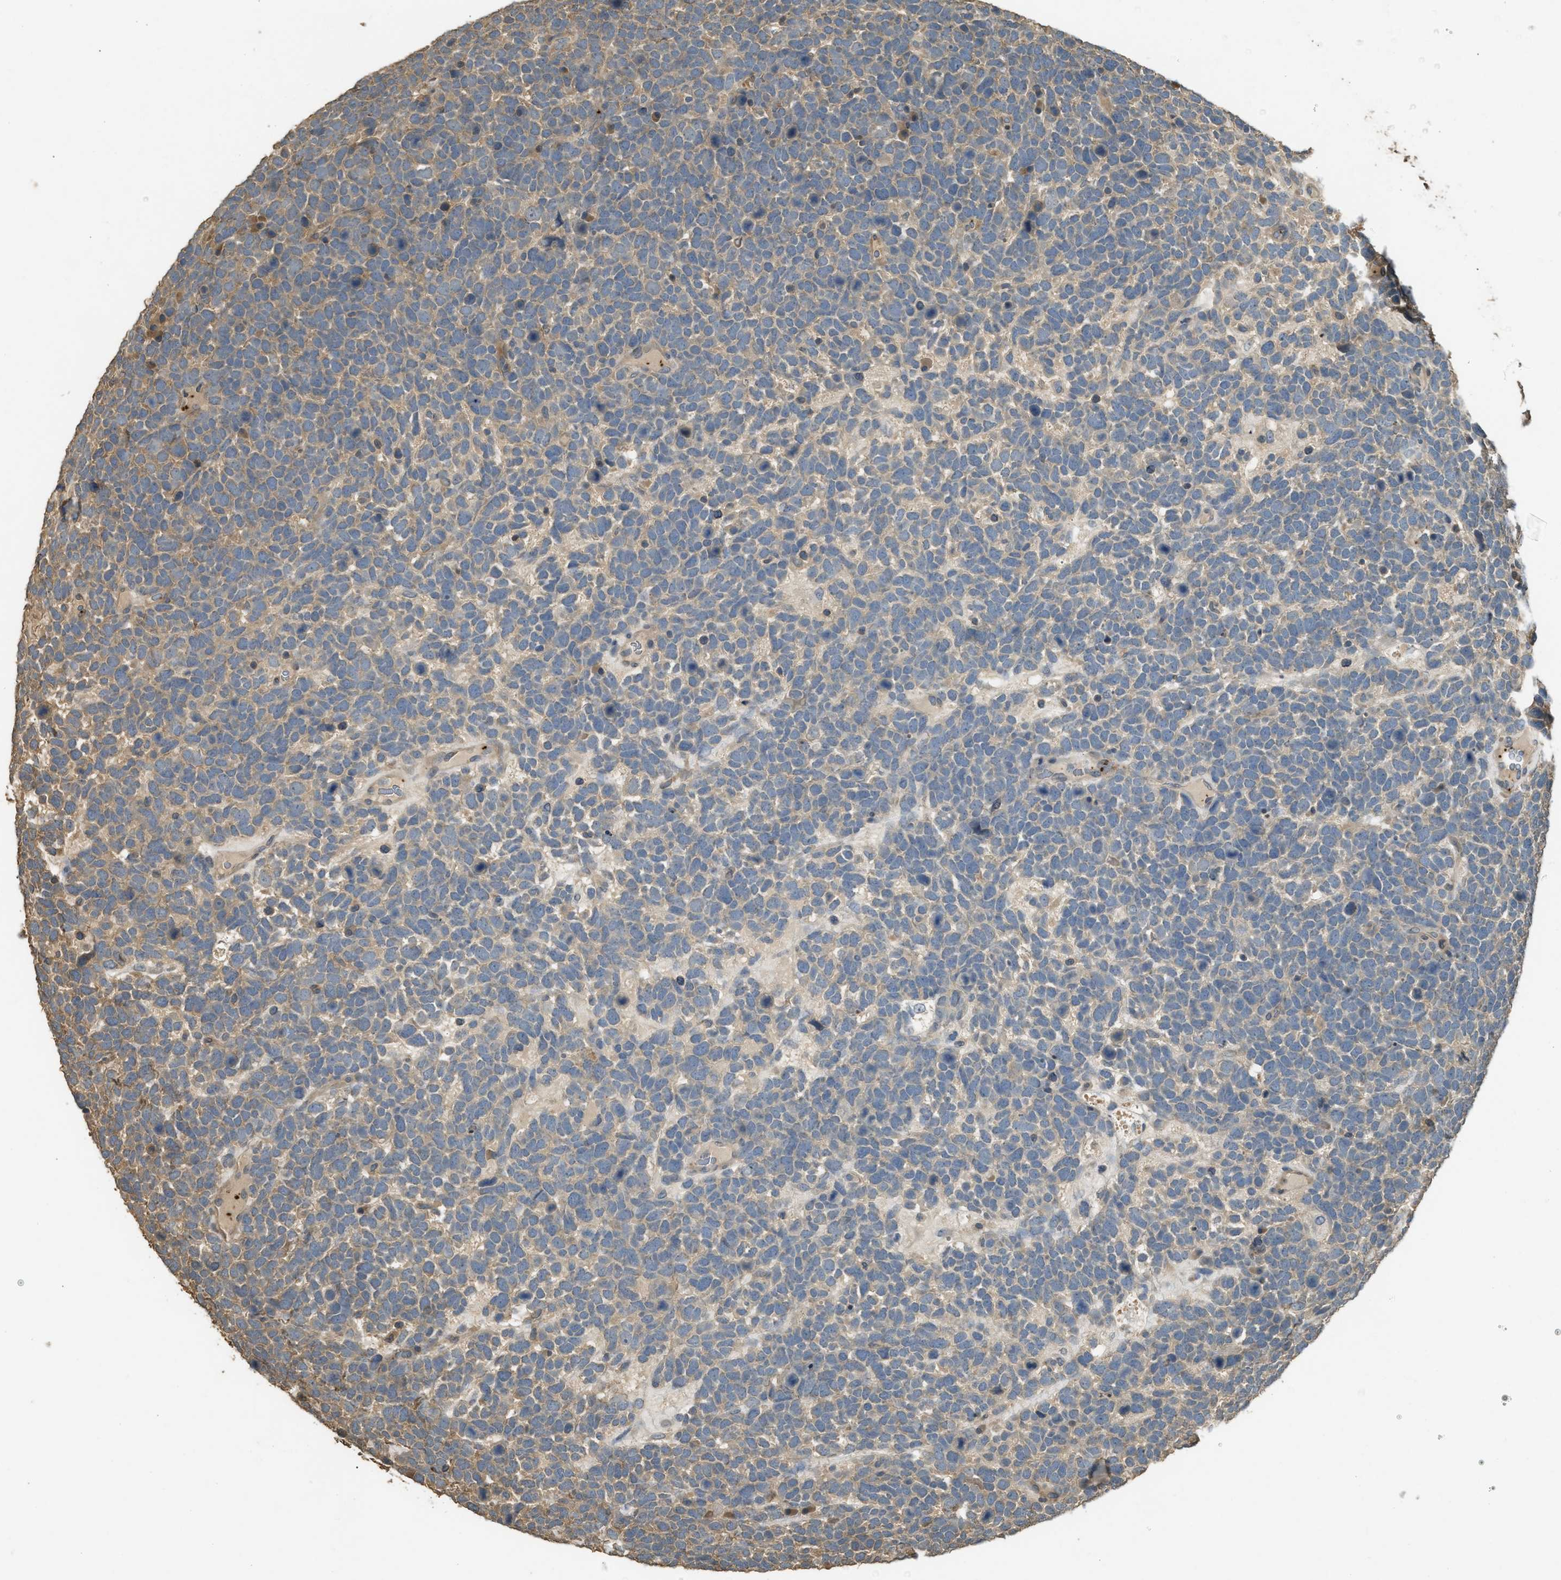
{"staining": {"intensity": "weak", "quantity": "<25%", "location": "cytoplasmic/membranous"}, "tissue": "urothelial cancer", "cell_type": "Tumor cells", "image_type": "cancer", "snomed": [{"axis": "morphology", "description": "Urothelial carcinoma, High grade"}, {"axis": "topography", "description": "Urinary bladder"}], "caption": "The histopathology image demonstrates no significant expression in tumor cells of urothelial carcinoma (high-grade).", "gene": "ARHGDIA", "patient": {"sex": "female", "age": 82}}